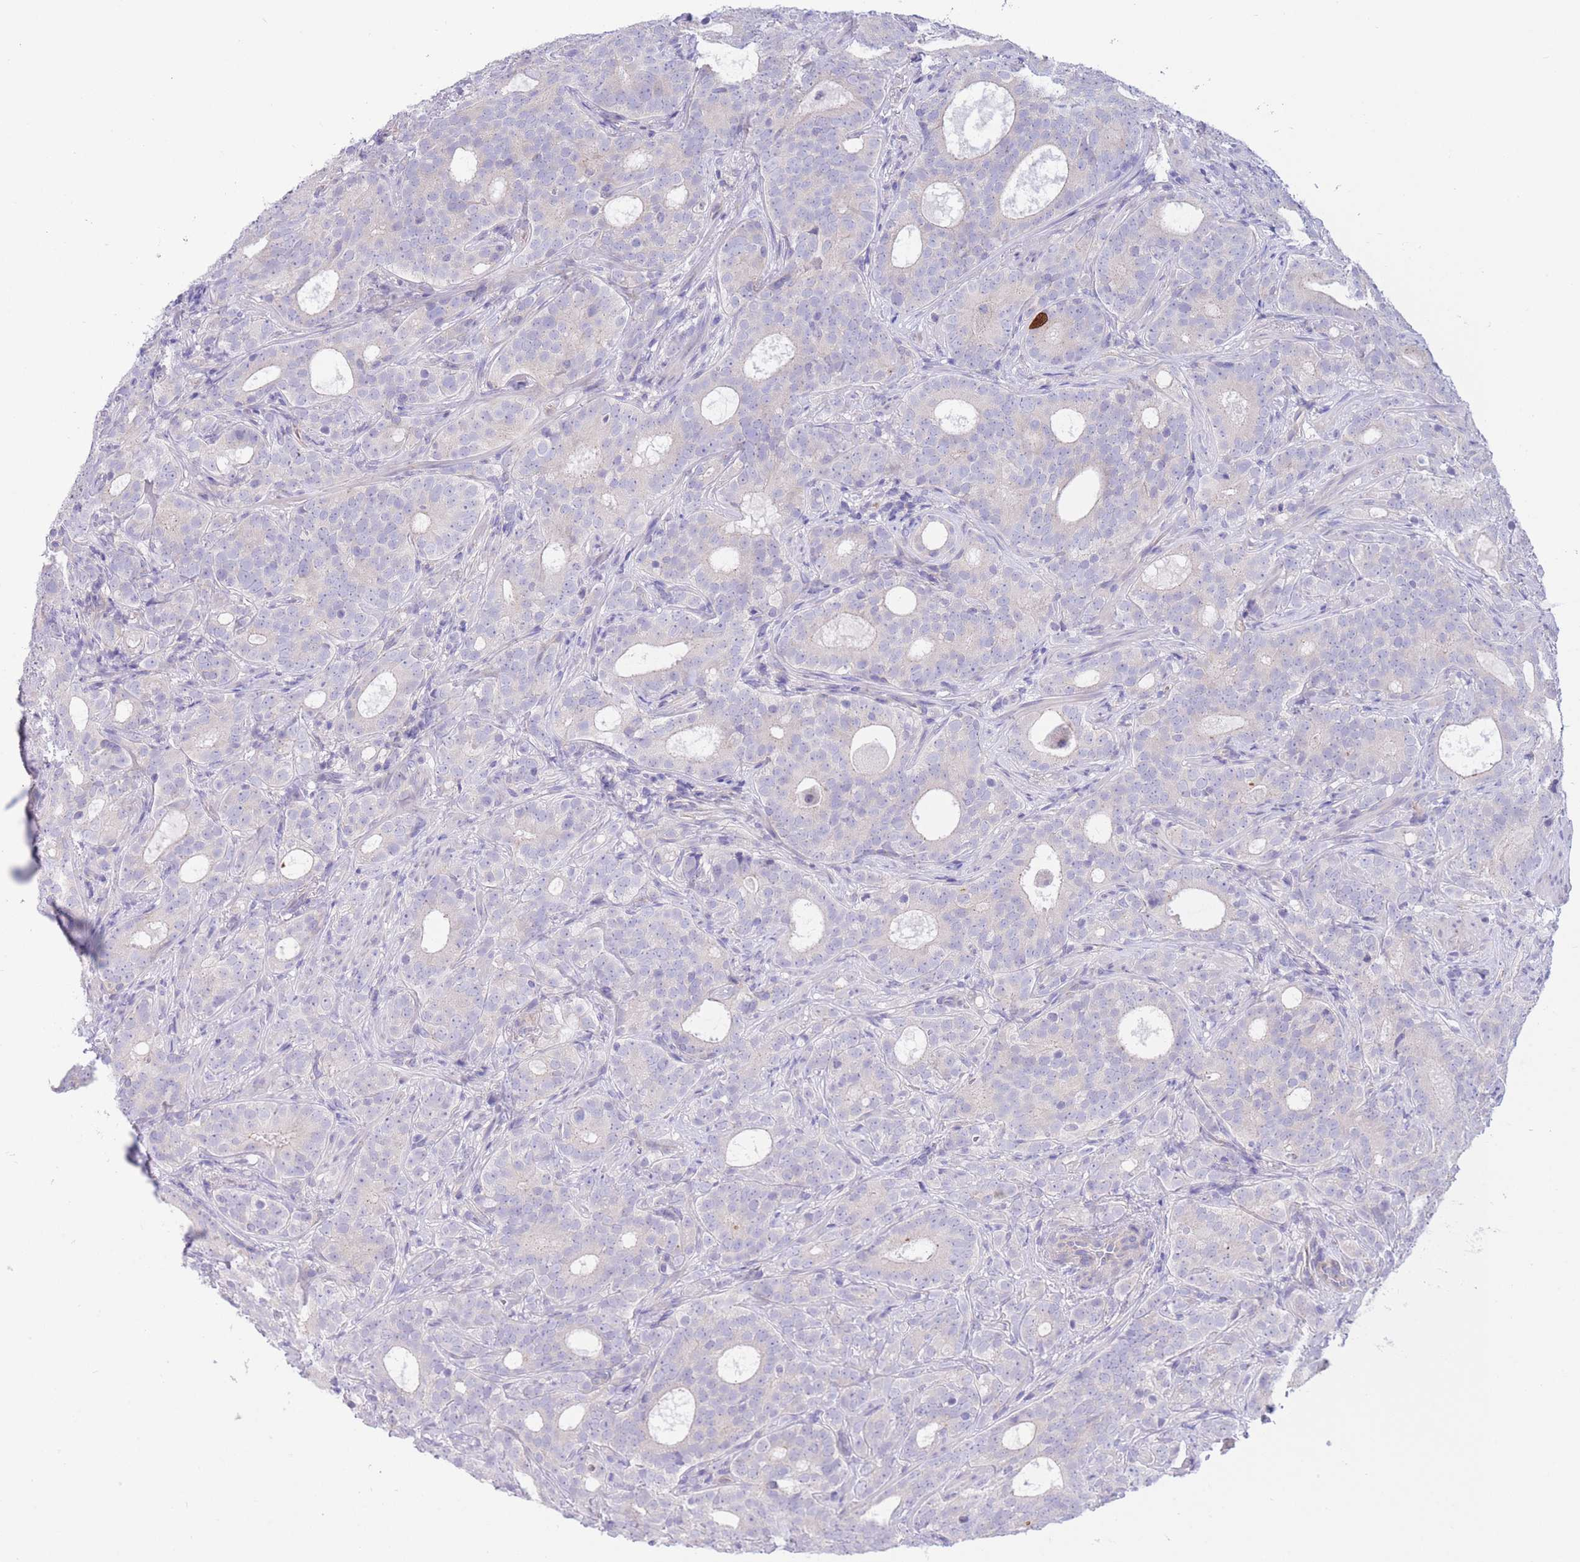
{"staining": {"intensity": "negative", "quantity": "none", "location": "none"}, "tissue": "prostate cancer", "cell_type": "Tumor cells", "image_type": "cancer", "snomed": [{"axis": "morphology", "description": "Adenocarcinoma, High grade"}, {"axis": "topography", "description": "Prostate"}], "caption": "Prostate cancer was stained to show a protein in brown. There is no significant staining in tumor cells.", "gene": "ALS2CL", "patient": {"sex": "male", "age": 64}}